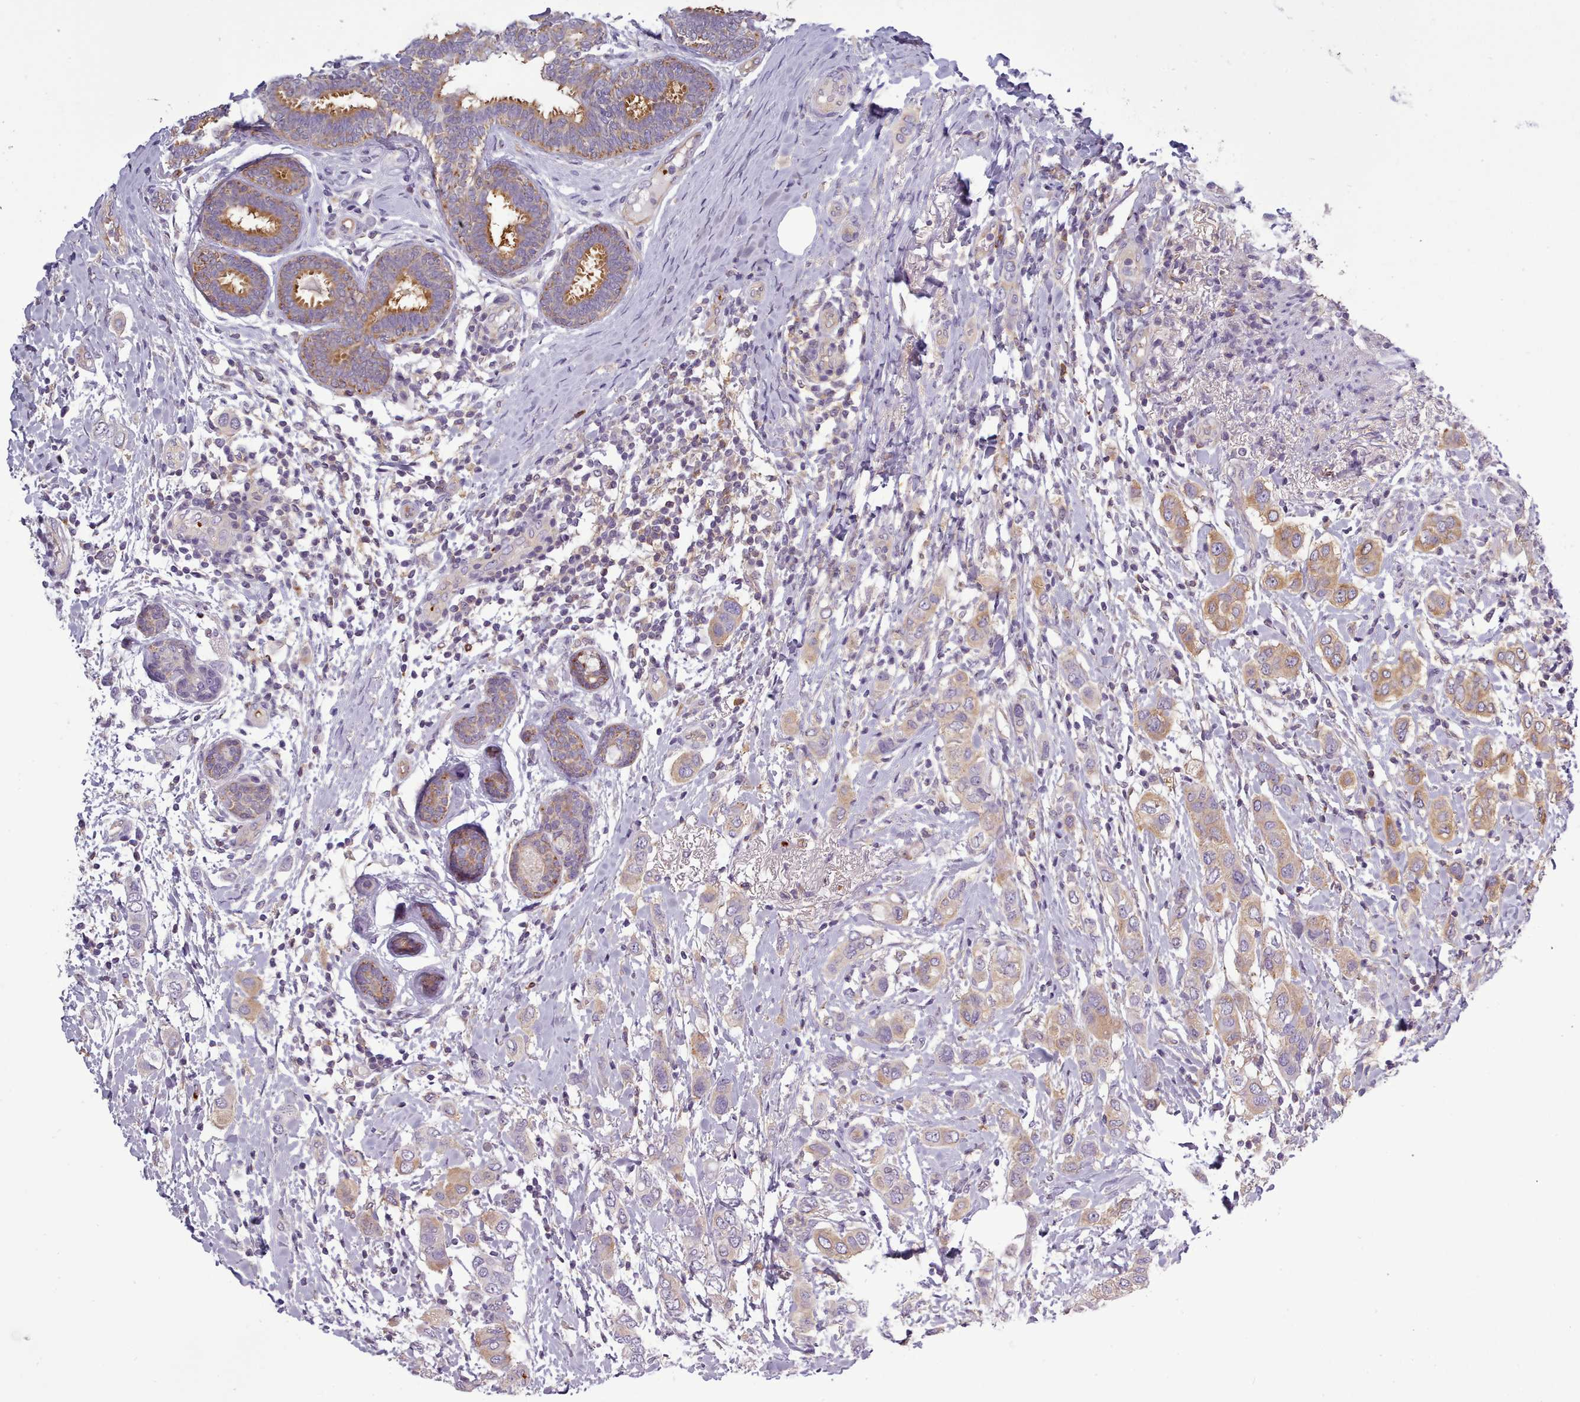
{"staining": {"intensity": "moderate", "quantity": "25%-75%", "location": "cytoplasmic/membranous"}, "tissue": "breast cancer", "cell_type": "Tumor cells", "image_type": "cancer", "snomed": [{"axis": "morphology", "description": "Lobular carcinoma"}, {"axis": "topography", "description": "Breast"}], "caption": "The immunohistochemical stain shows moderate cytoplasmic/membranous expression in tumor cells of breast lobular carcinoma tissue.", "gene": "NDST2", "patient": {"sex": "female", "age": 51}}